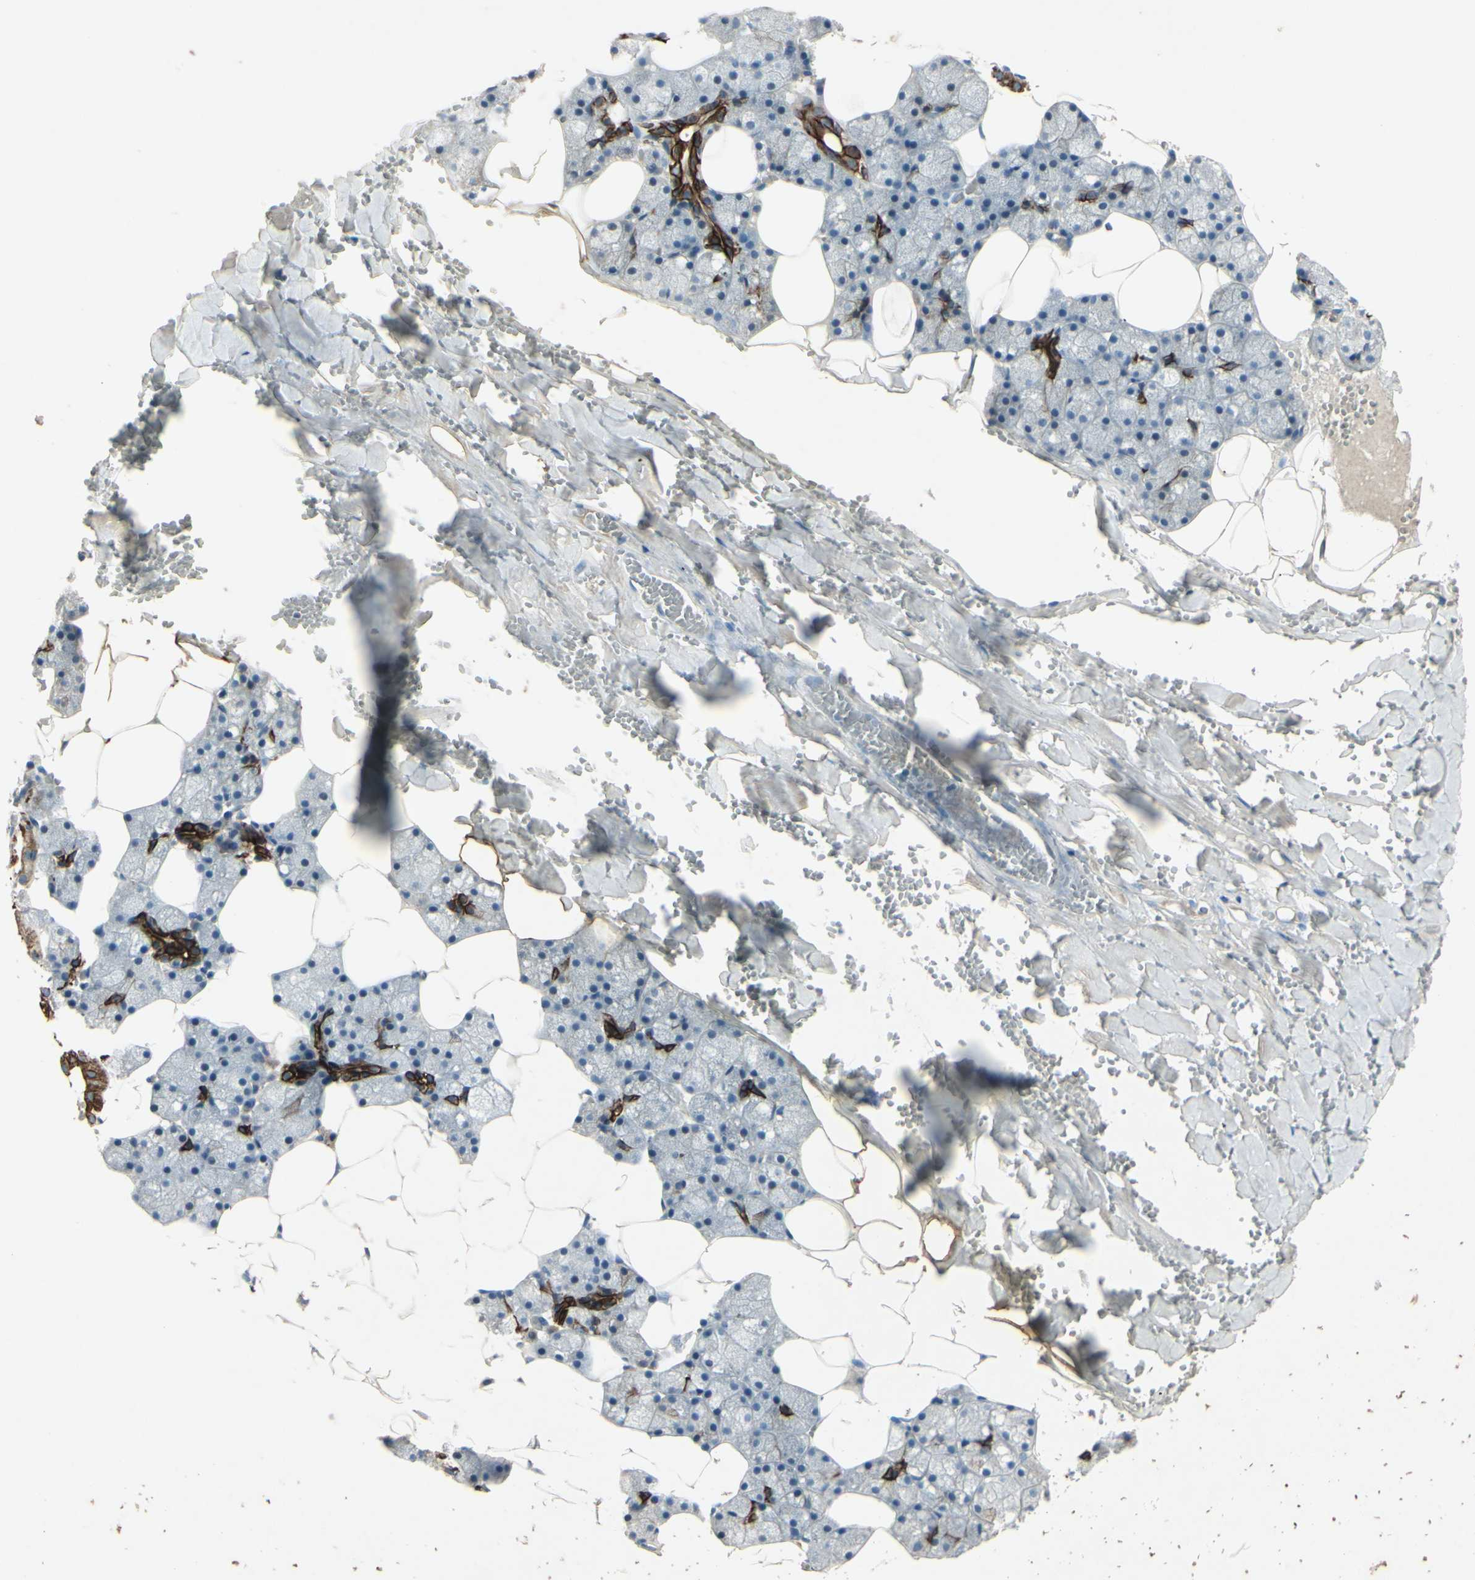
{"staining": {"intensity": "strong", "quantity": "25%-75%", "location": "cytoplasmic/membranous"}, "tissue": "salivary gland", "cell_type": "Glandular cells", "image_type": "normal", "snomed": [{"axis": "morphology", "description": "Normal tissue, NOS"}, {"axis": "topography", "description": "Salivary gland"}], "caption": "Unremarkable salivary gland displays strong cytoplasmic/membranous positivity in approximately 25%-75% of glandular cells (DAB (3,3'-diaminobenzidine) IHC with brightfield microscopy, high magnification)..", "gene": "TIMM21", "patient": {"sex": "male", "age": 62}}